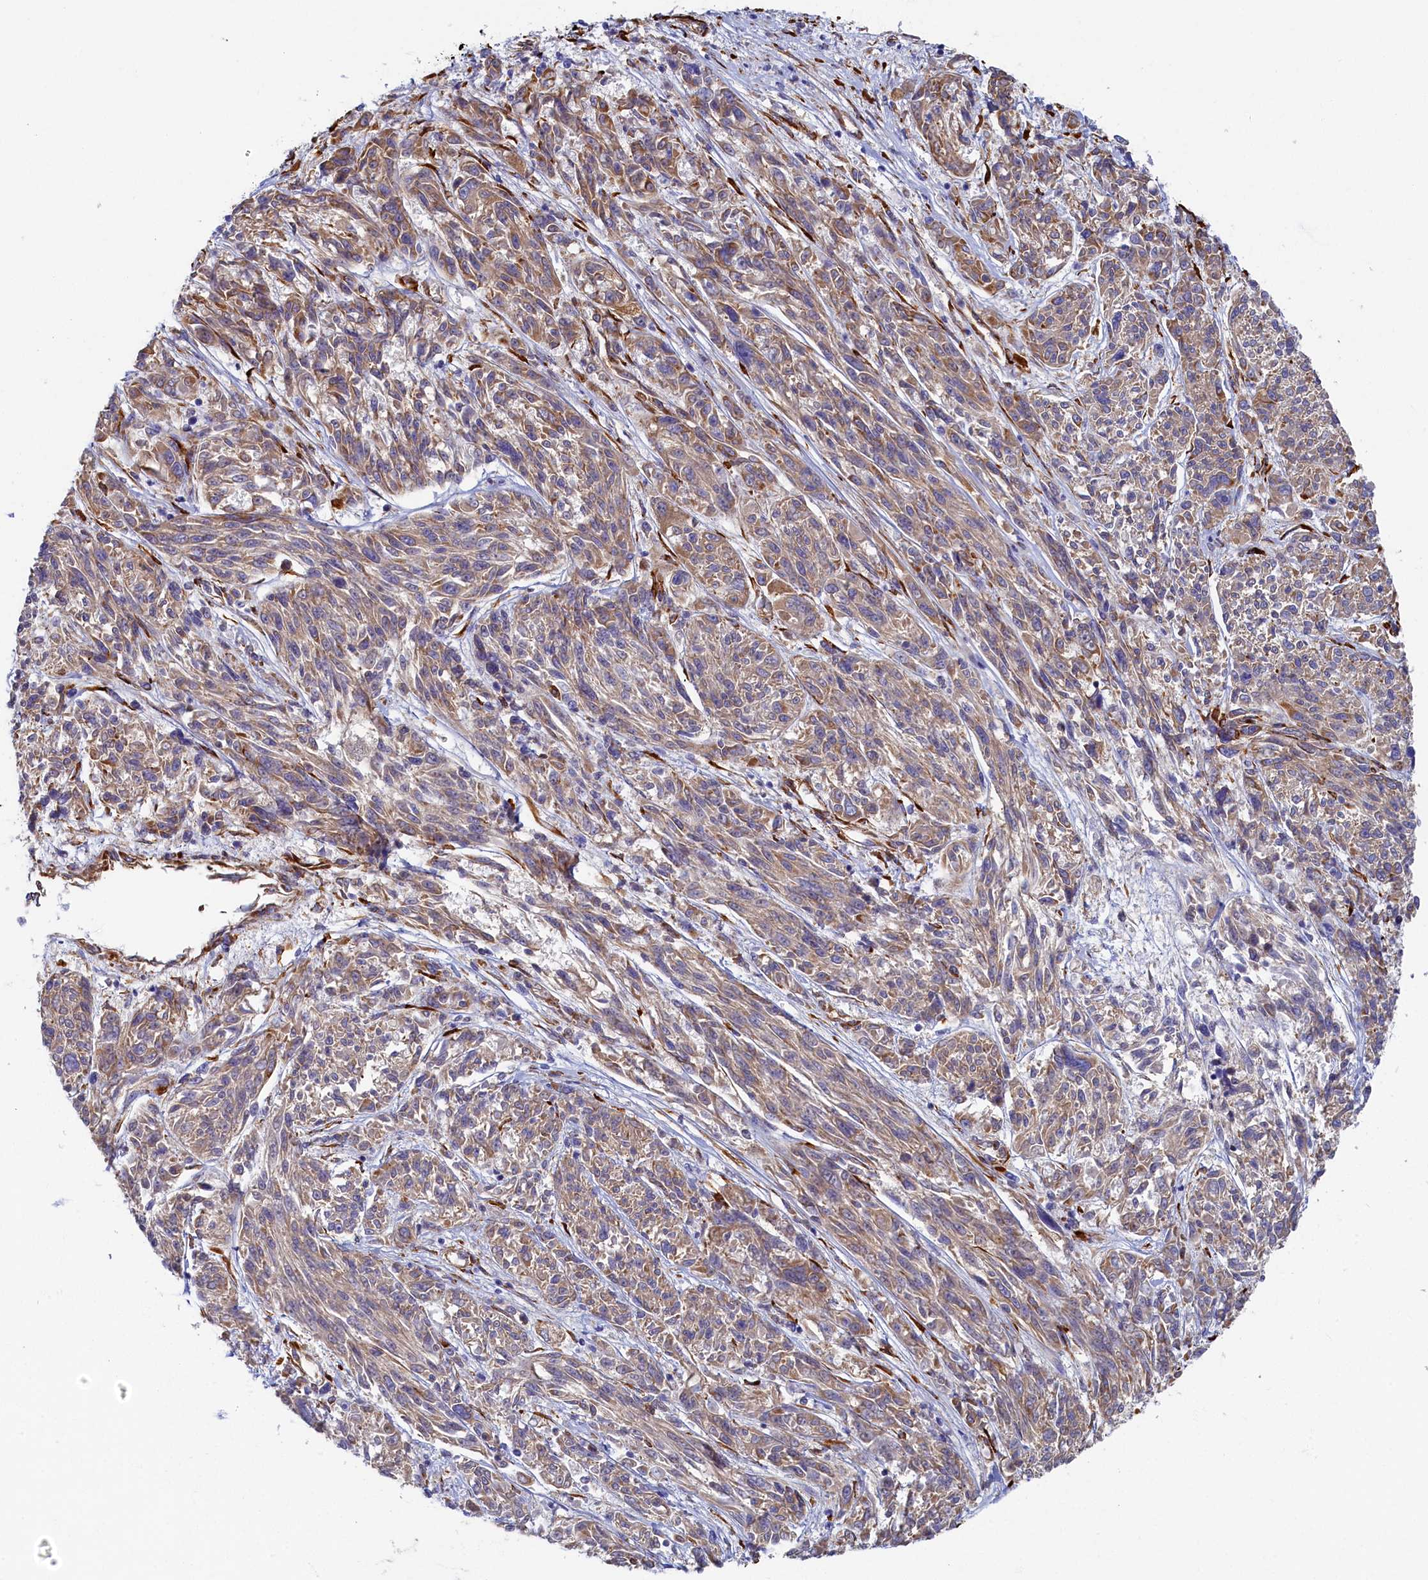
{"staining": {"intensity": "moderate", "quantity": ">75%", "location": "cytoplasmic/membranous"}, "tissue": "melanoma", "cell_type": "Tumor cells", "image_type": "cancer", "snomed": [{"axis": "morphology", "description": "Malignant melanoma, NOS"}, {"axis": "topography", "description": "Skin"}], "caption": "A brown stain shows moderate cytoplasmic/membranous expression of a protein in human melanoma tumor cells. Nuclei are stained in blue.", "gene": "TMEM18", "patient": {"sex": "male", "age": 53}}